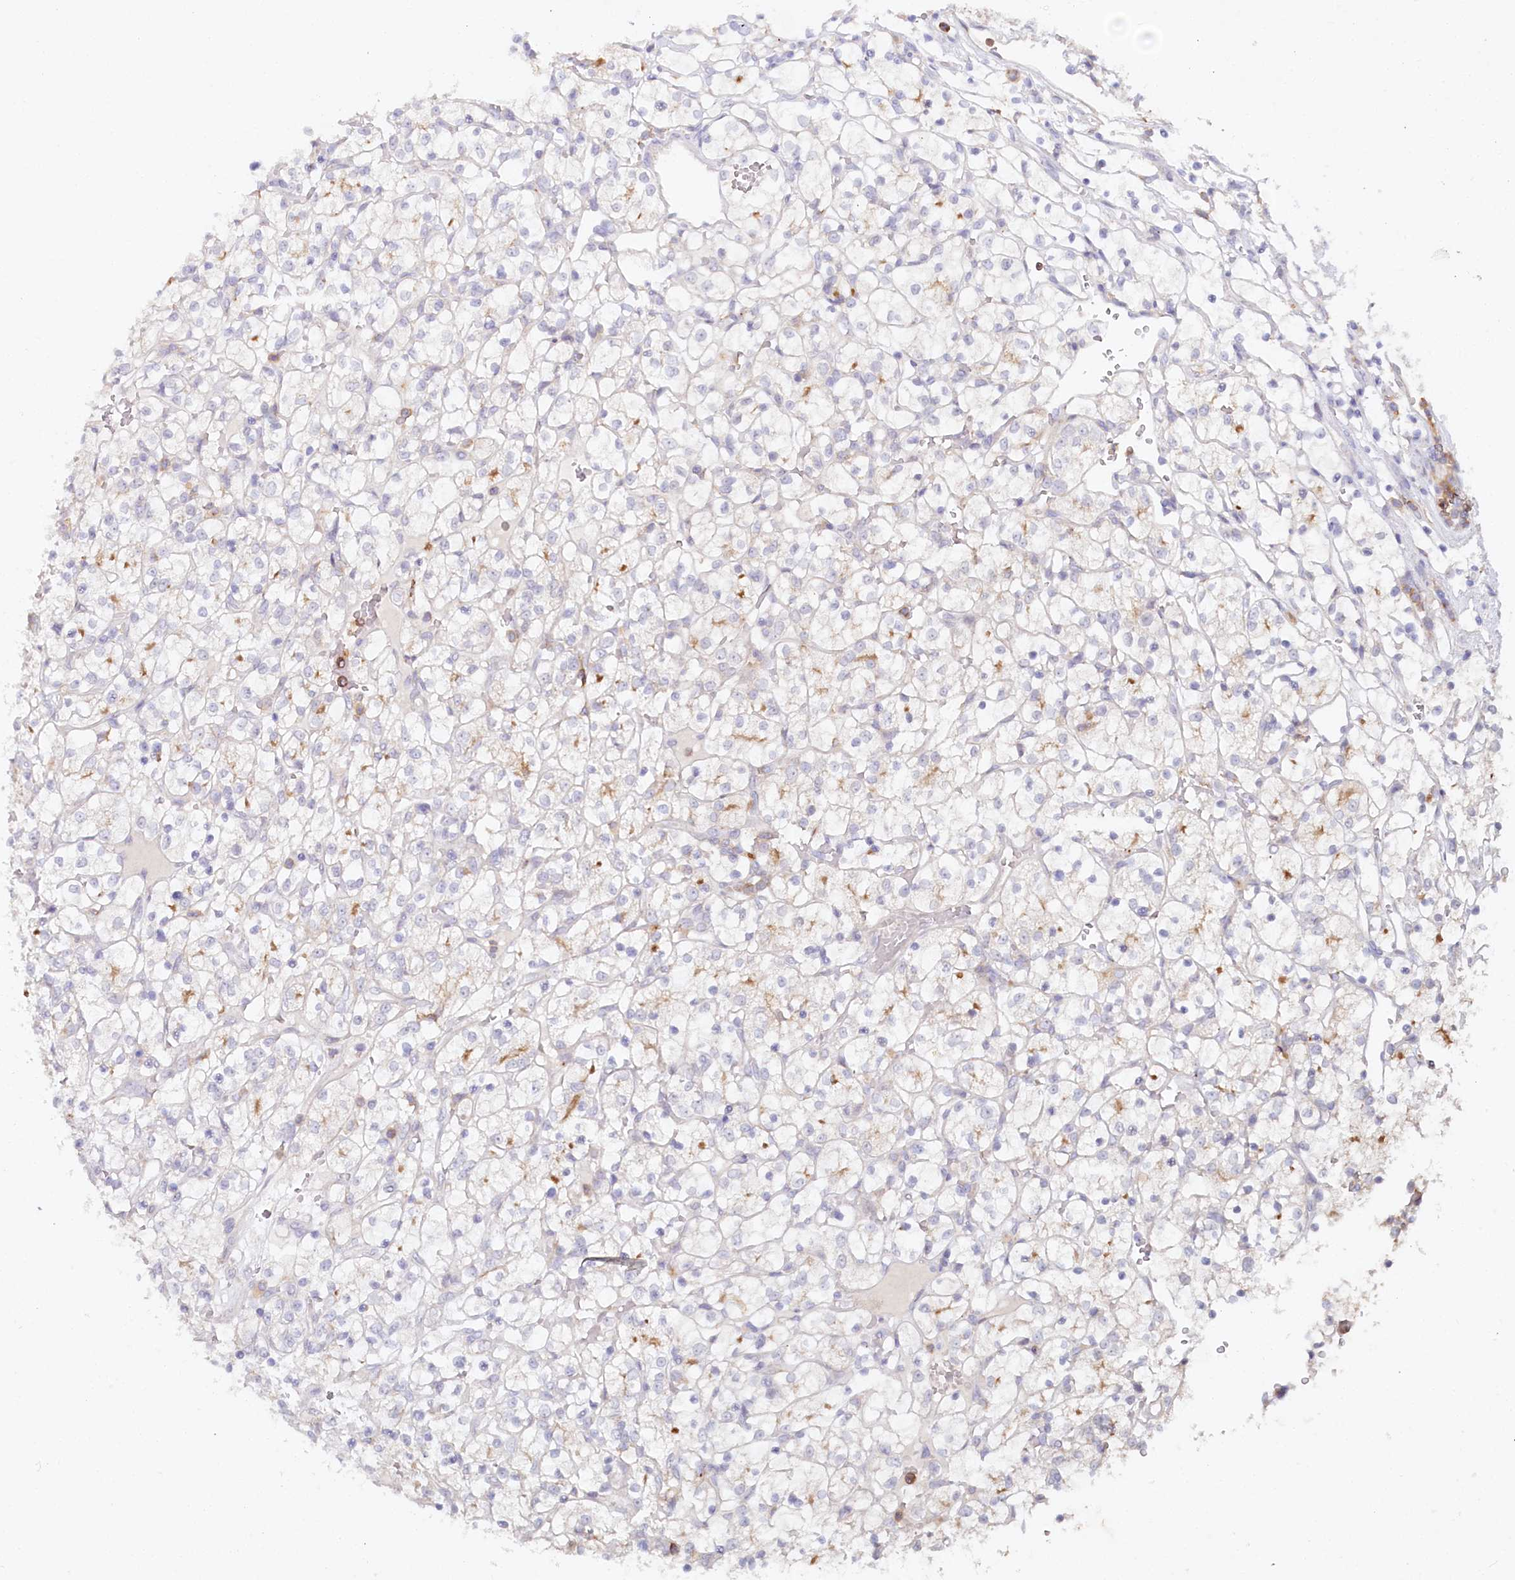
{"staining": {"intensity": "weak", "quantity": "<25%", "location": "cytoplasmic/membranous"}, "tissue": "renal cancer", "cell_type": "Tumor cells", "image_type": "cancer", "snomed": [{"axis": "morphology", "description": "Adenocarcinoma, NOS"}, {"axis": "topography", "description": "Kidney"}], "caption": "There is no significant staining in tumor cells of renal cancer.", "gene": "ALDH3B1", "patient": {"sex": "female", "age": 69}}